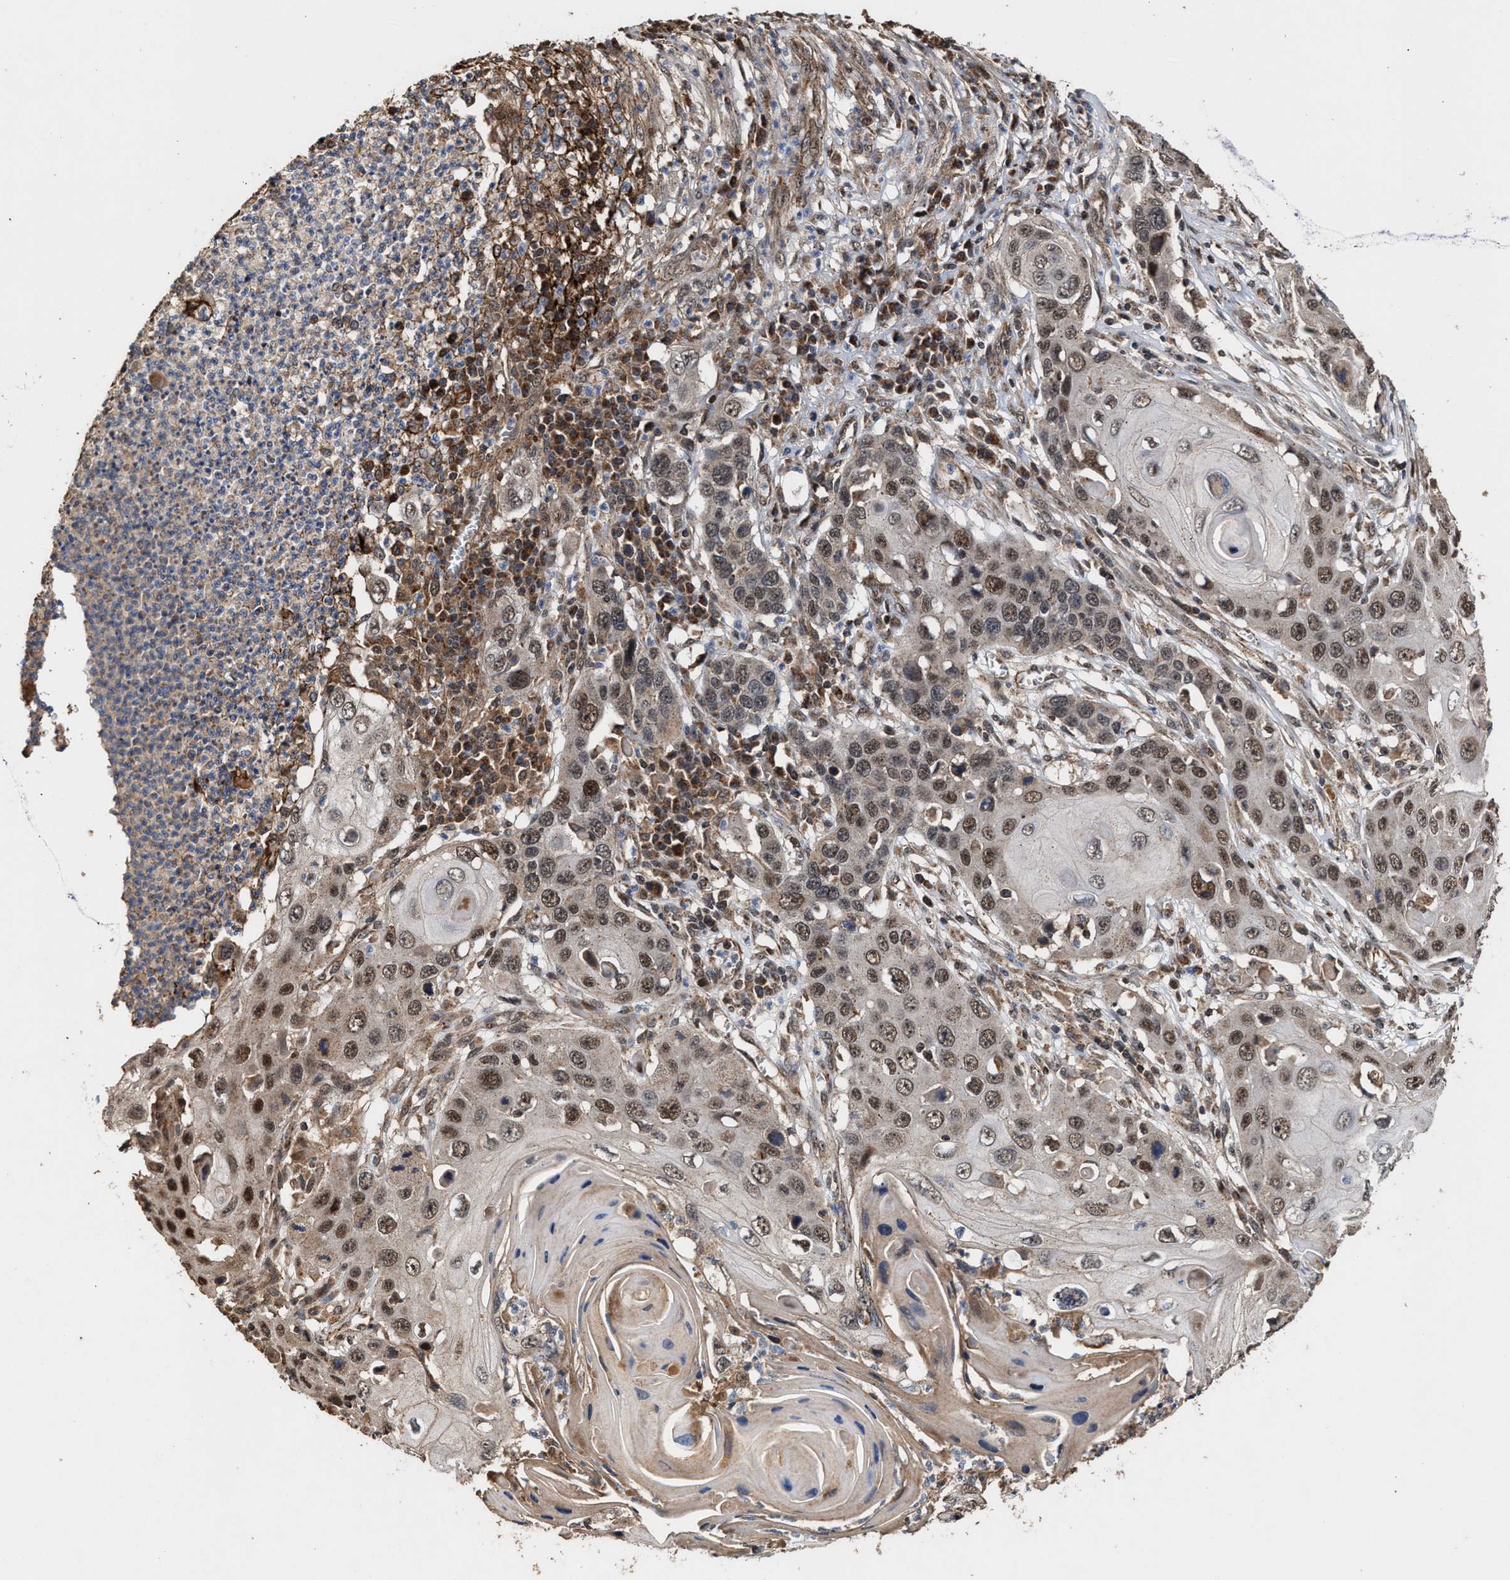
{"staining": {"intensity": "weak", "quantity": ">75%", "location": "cytoplasmic/membranous,nuclear"}, "tissue": "skin cancer", "cell_type": "Tumor cells", "image_type": "cancer", "snomed": [{"axis": "morphology", "description": "Squamous cell carcinoma, NOS"}, {"axis": "topography", "description": "Skin"}], "caption": "Skin cancer stained for a protein exhibits weak cytoplasmic/membranous and nuclear positivity in tumor cells. The staining was performed using DAB, with brown indicating positive protein expression. Nuclei are stained blue with hematoxylin.", "gene": "ZNHIT6", "patient": {"sex": "male", "age": 55}}